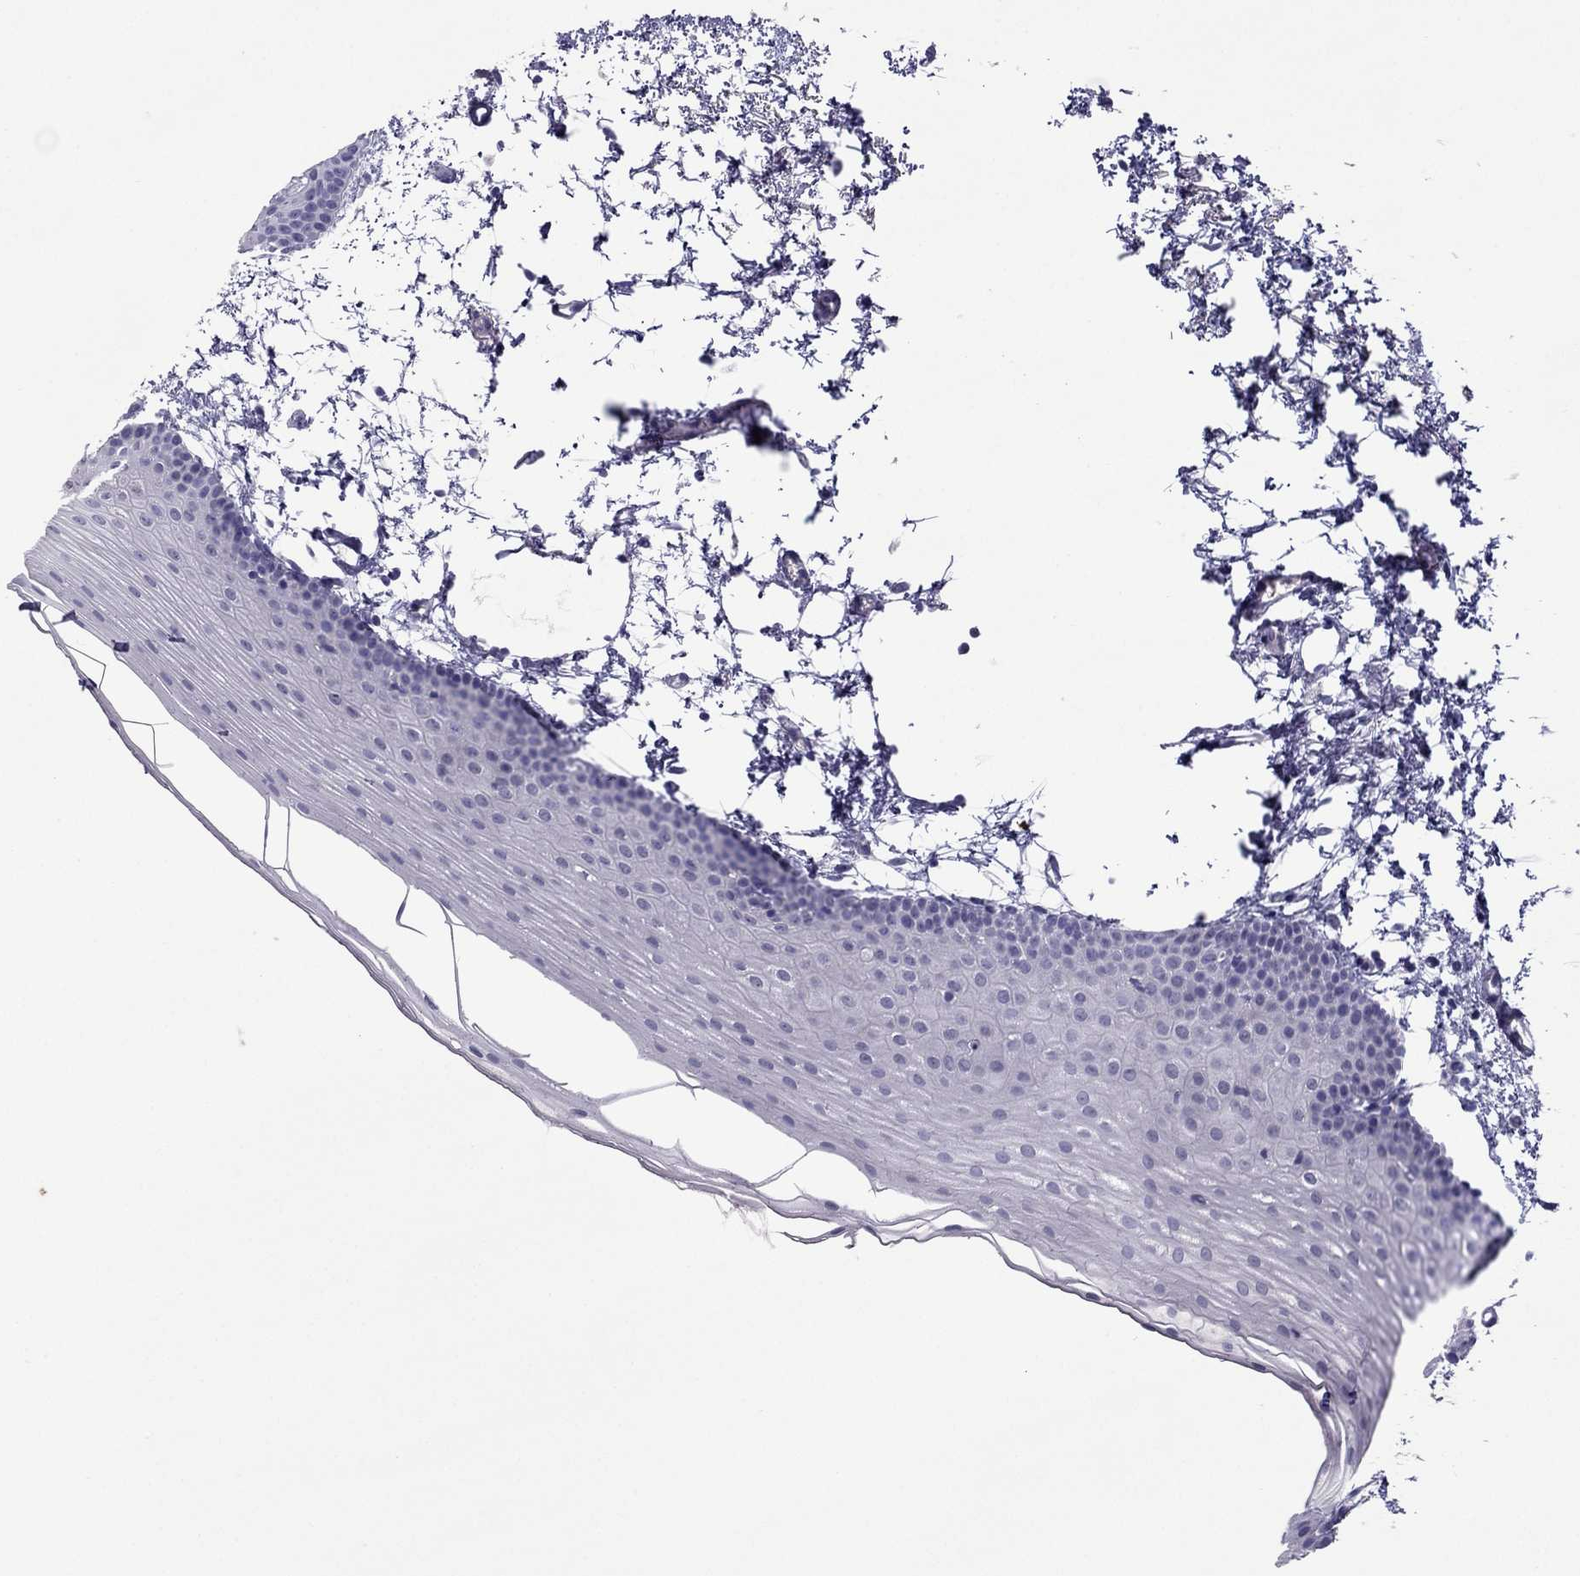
{"staining": {"intensity": "negative", "quantity": "none", "location": "none"}, "tissue": "oral mucosa", "cell_type": "Squamous epithelial cells", "image_type": "normal", "snomed": [{"axis": "morphology", "description": "Normal tissue, NOS"}, {"axis": "topography", "description": "Oral tissue"}], "caption": "Immunohistochemistry (IHC) micrograph of normal oral mucosa: oral mucosa stained with DAB (3,3'-diaminobenzidine) displays no significant protein expression in squamous epithelial cells. (DAB IHC visualized using brightfield microscopy, high magnification).", "gene": "MYBPH", "patient": {"sex": "female", "age": 57}}